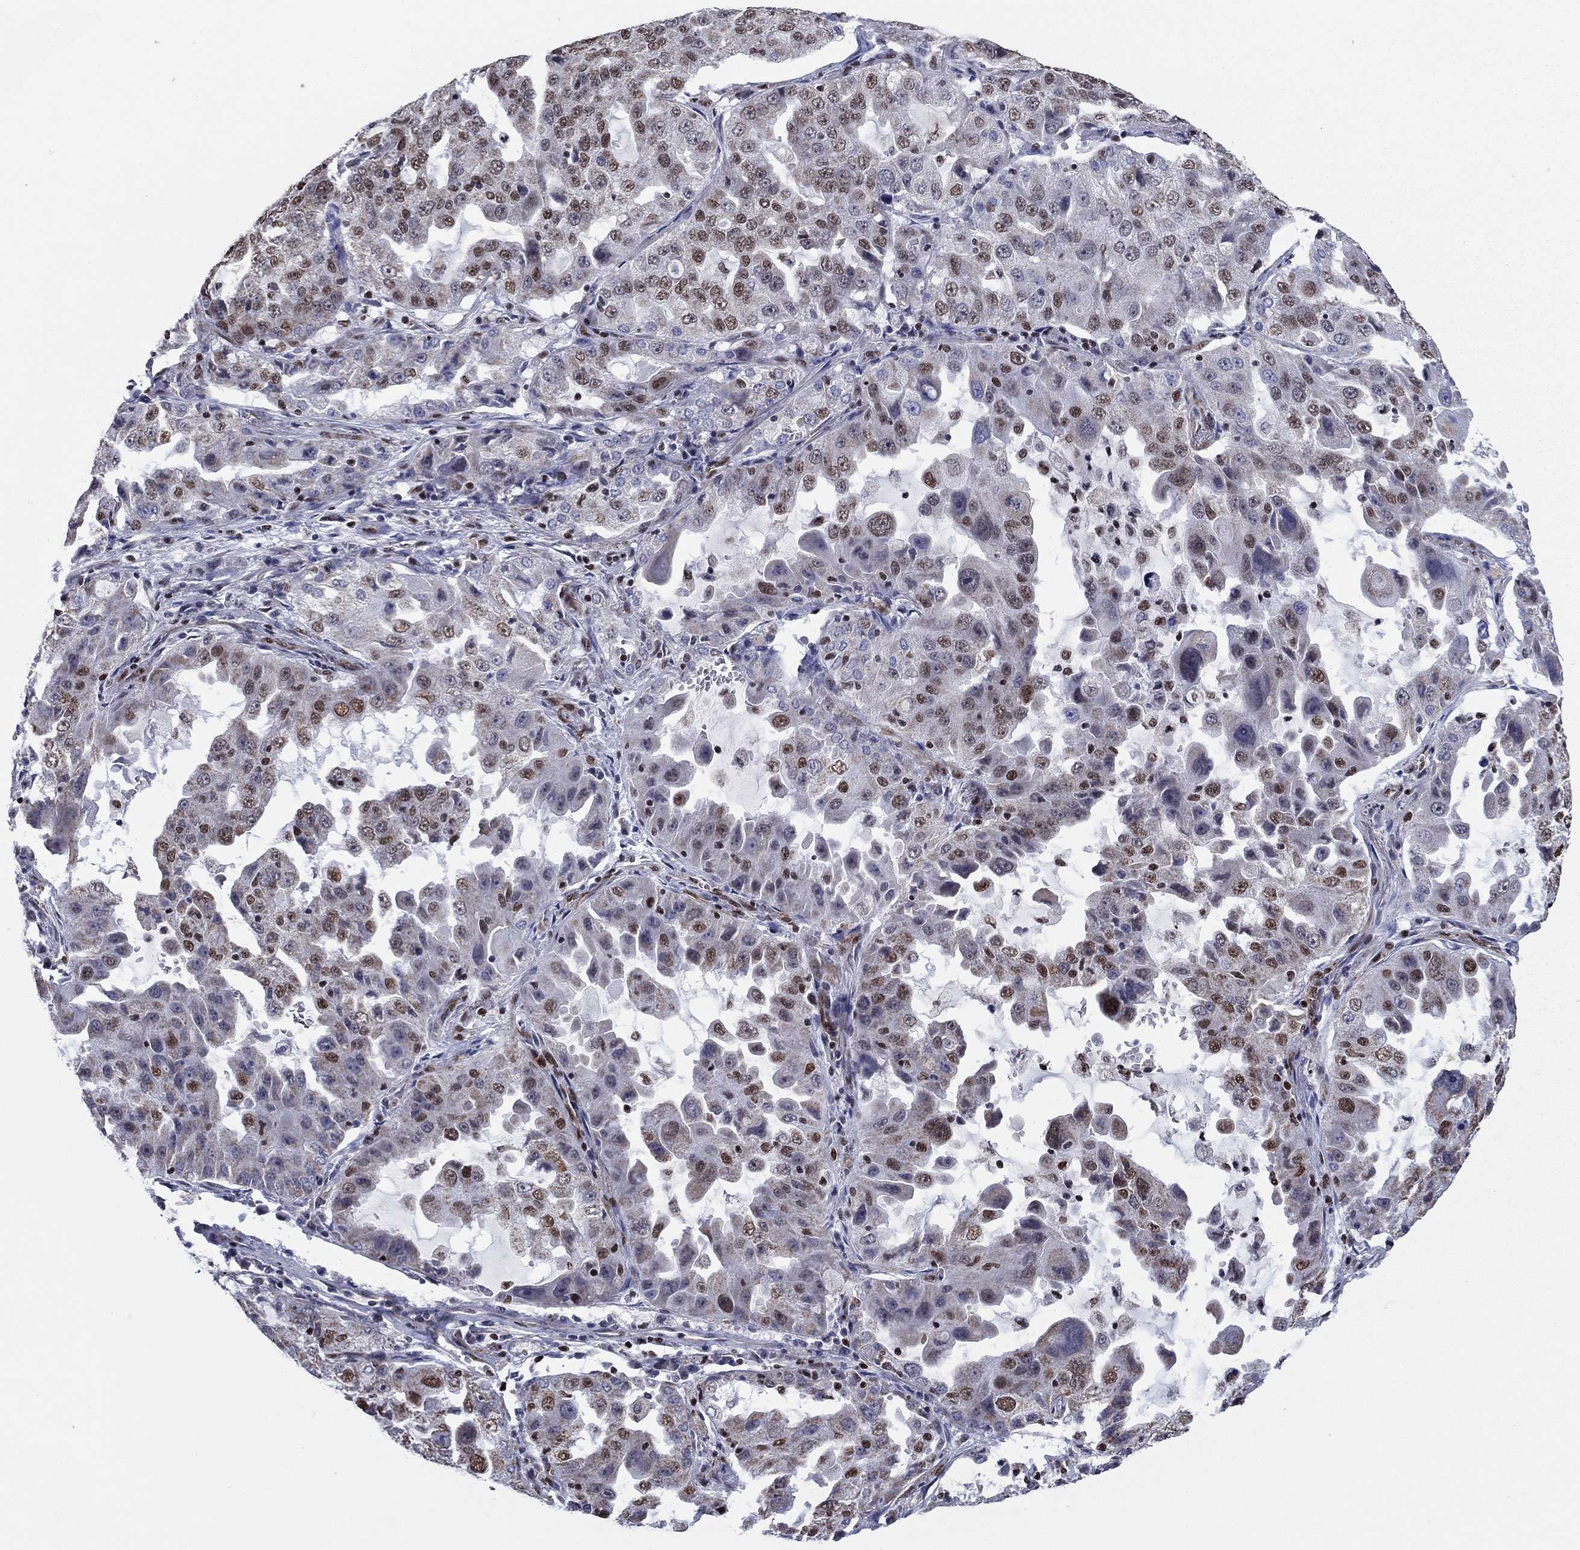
{"staining": {"intensity": "moderate", "quantity": "<25%", "location": "nuclear"}, "tissue": "lung cancer", "cell_type": "Tumor cells", "image_type": "cancer", "snomed": [{"axis": "morphology", "description": "Adenocarcinoma, NOS"}, {"axis": "topography", "description": "Lung"}], "caption": "Protein expression analysis of human lung cancer reveals moderate nuclear expression in about <25% of tumor cells.", "gene": "N4BP2", "patient": {"sex": "female", "age": 61}}